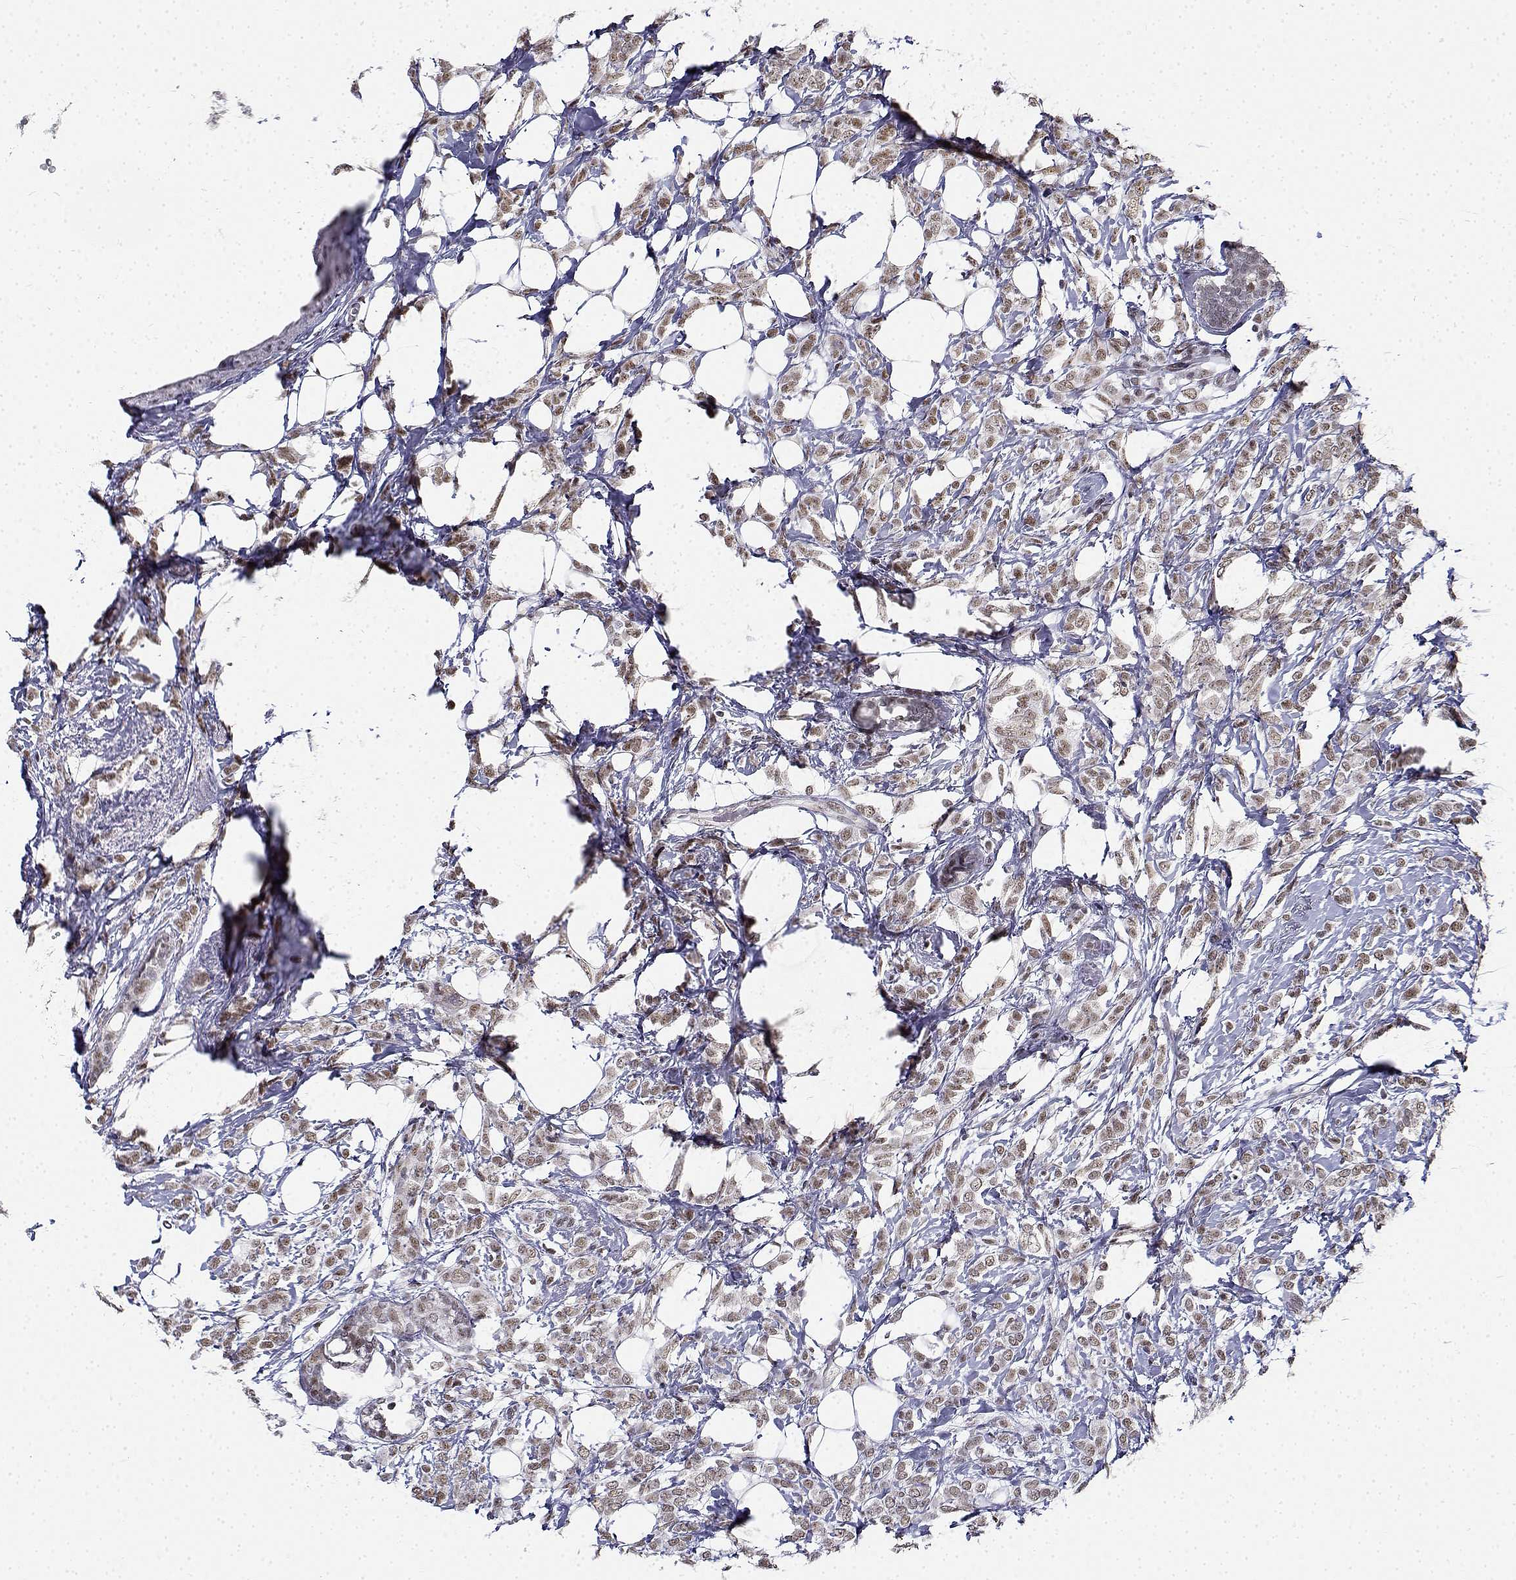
{"staining": {"intensity": "weak", "quantity": ">75%", "location": "nuclear"}, "tissue": "breast cancer", "cell_type": "Tumor cells", "image_type": "cancer", "snomed": [{"axis": "morphology", "description": "Lobular carcinoma"}, {"axis": "topography", "description": "Breast"}], "caption": "Breast lobular carcinoma was stained to show a protein in brown. There is low levels of weak nuclear staining in about >75% of tumor cells.", "gene": "BCAS2", "patient": {"sex": "female", "age": 49}}